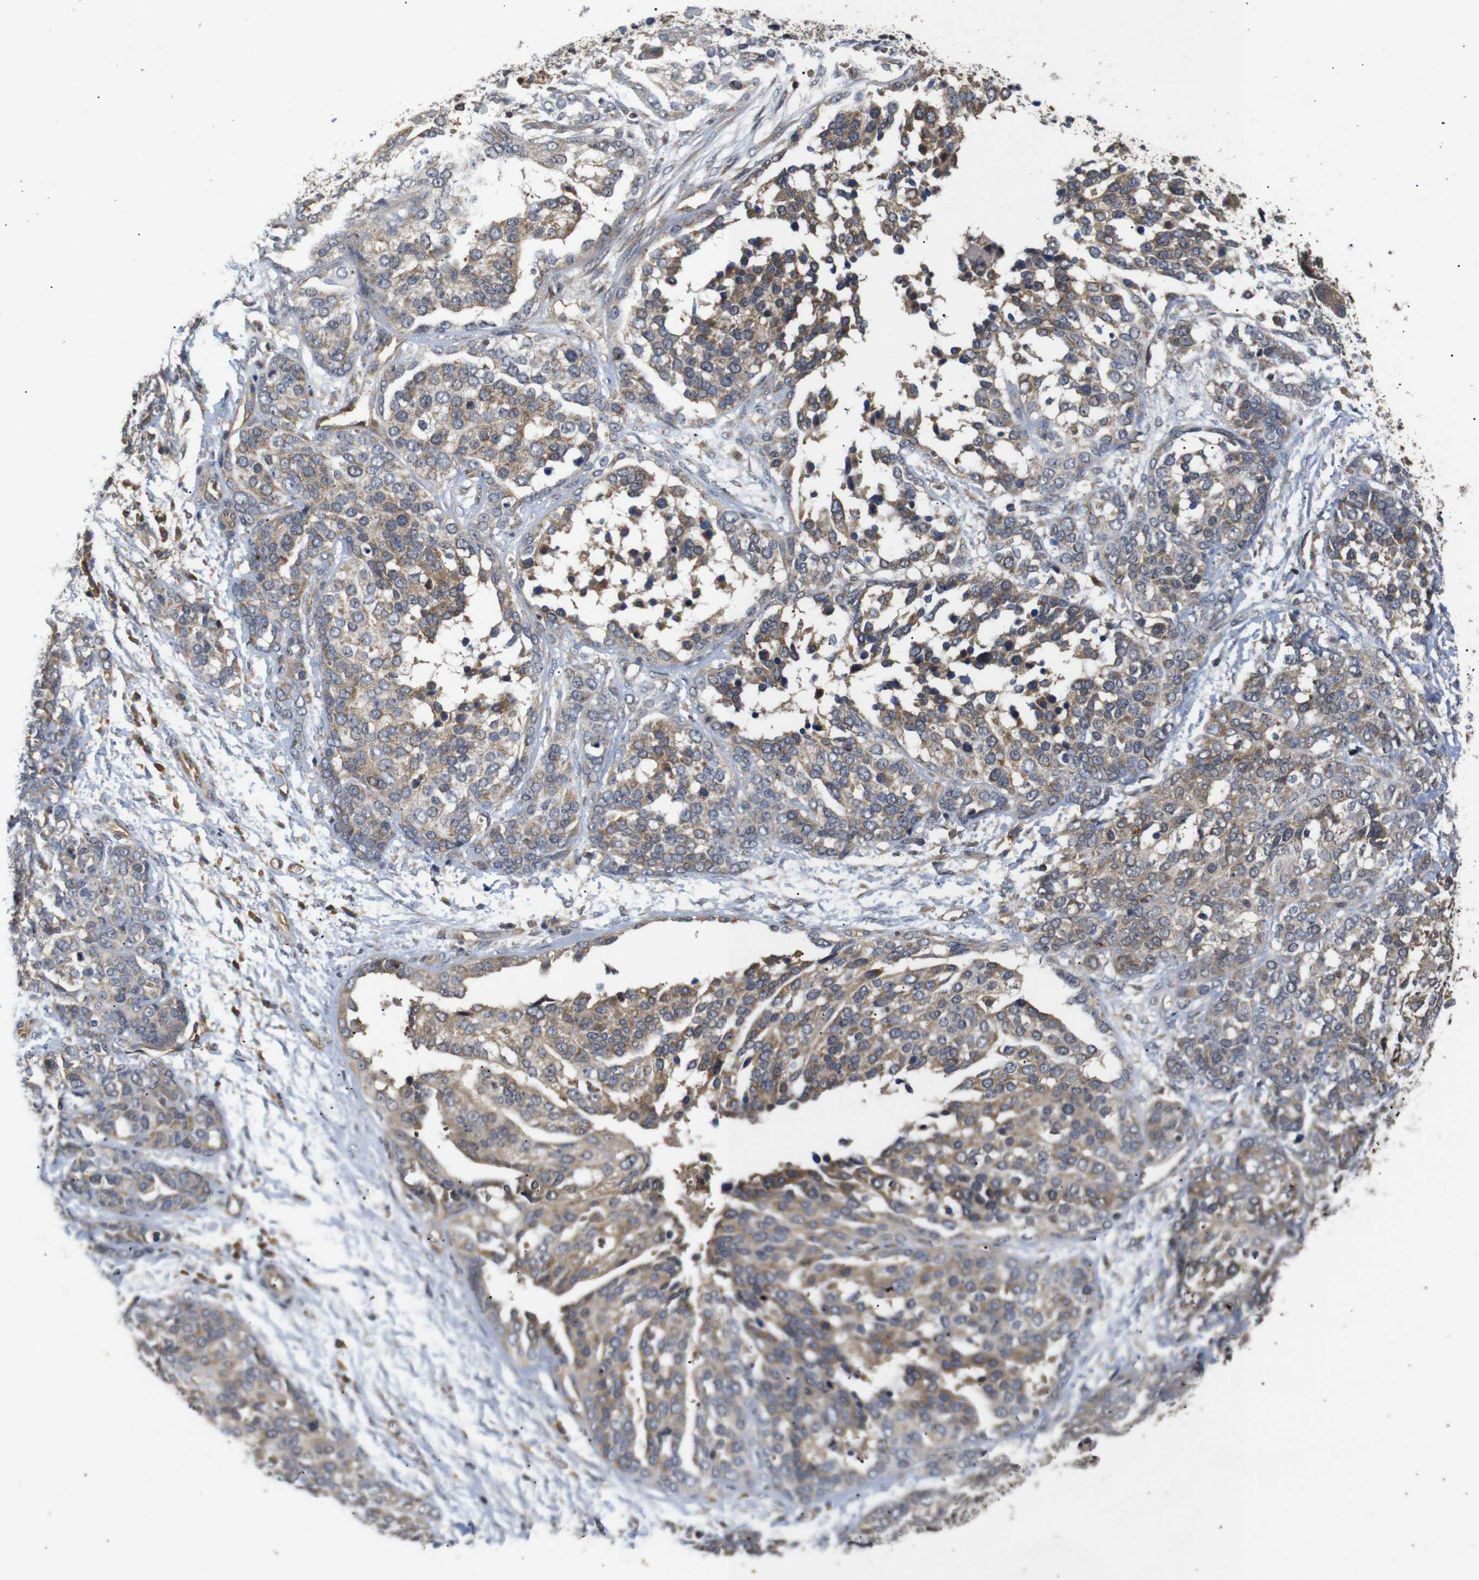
{"staining": {"intensity": "moderate", "quantity": ">75%", "location": "cytoplasmic/membranous"}, "tissue": "ovarian cancer", "cell_type": "Tumor cells", "image_type": "cancer", "snomed": [{"axis": "morphology", "description": "Cystadenocarcinoma, serous, NOS"}, {"axis": "topography", "description": "Ovary"}], "caption": "Moderate cytoplasmic/membranous protein positivity is present in about >75% of tumor cells in serous cystadenocarcinoma (ovarian). (brown staining indicates protein expression, while blue staining denotes nuclei).", "gene": "RIPK1", "patient": {"sex": "female", "age": 44}}